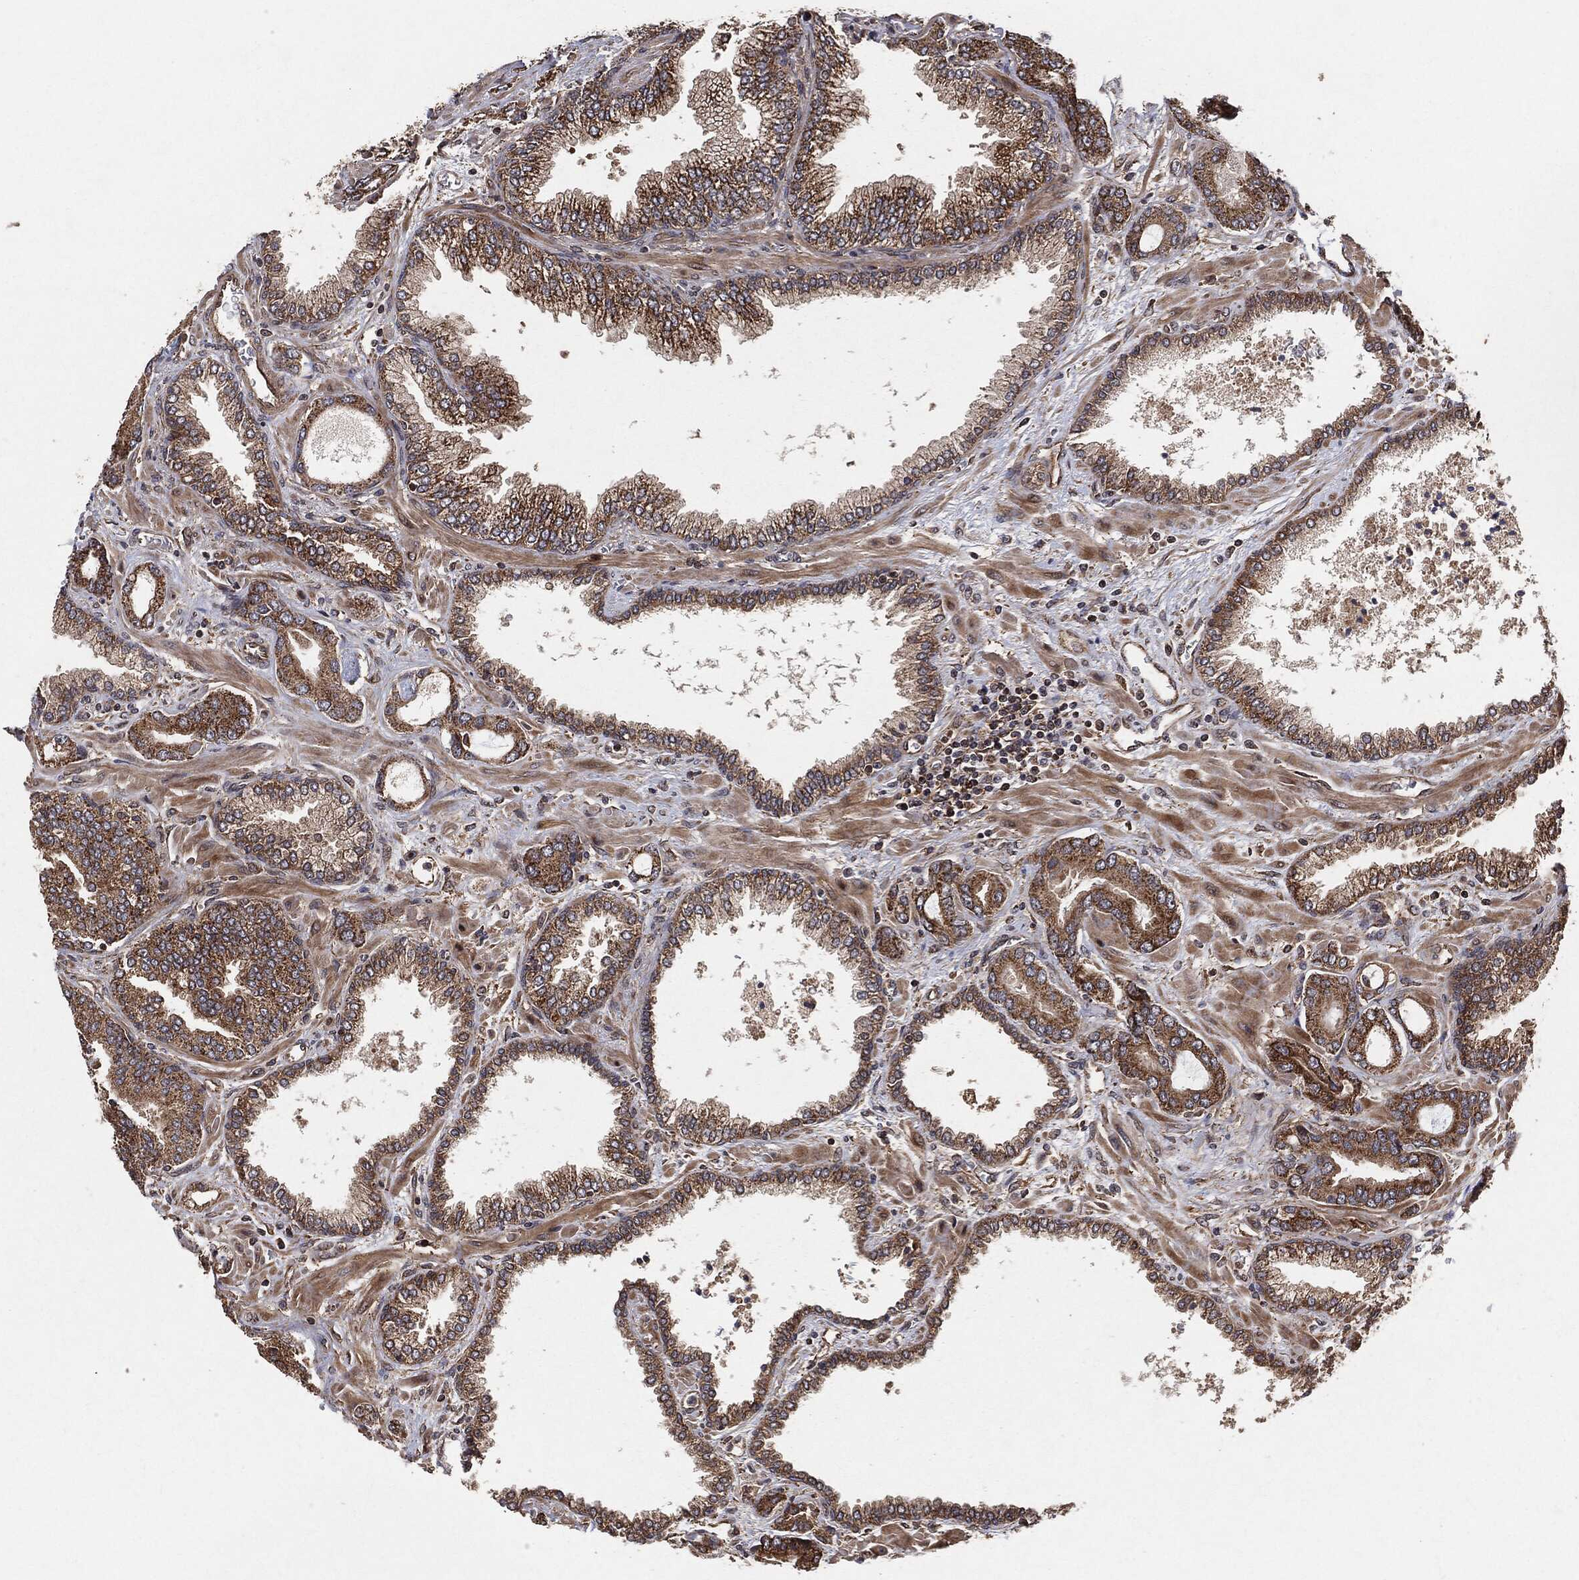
{"staining": {"intensity": "moderate", "quantity": ">75%", "location": "cytoplasmic/membranous"}, "tissue": "prostate cancer", "cell_type": "Tumor cells", "image_type": "cancer", "snomed": [{"axis": "morphology", "description": "Adenocarcinoma, Low grade"}, {"axis": "topography", "description": "Prostate"}], "caption": "Prostate cancer (low-grade adenocarcinoma) was stained to show a protein in brown. There is medium levels of moderate cytoplasmic/membranous positivity in about >75% of tumor cells. (DAB = brown stain, brightfield microscopy at high magnification).", "gene": "BCAR1", "patient": {"sex": "male", "age": 68}}